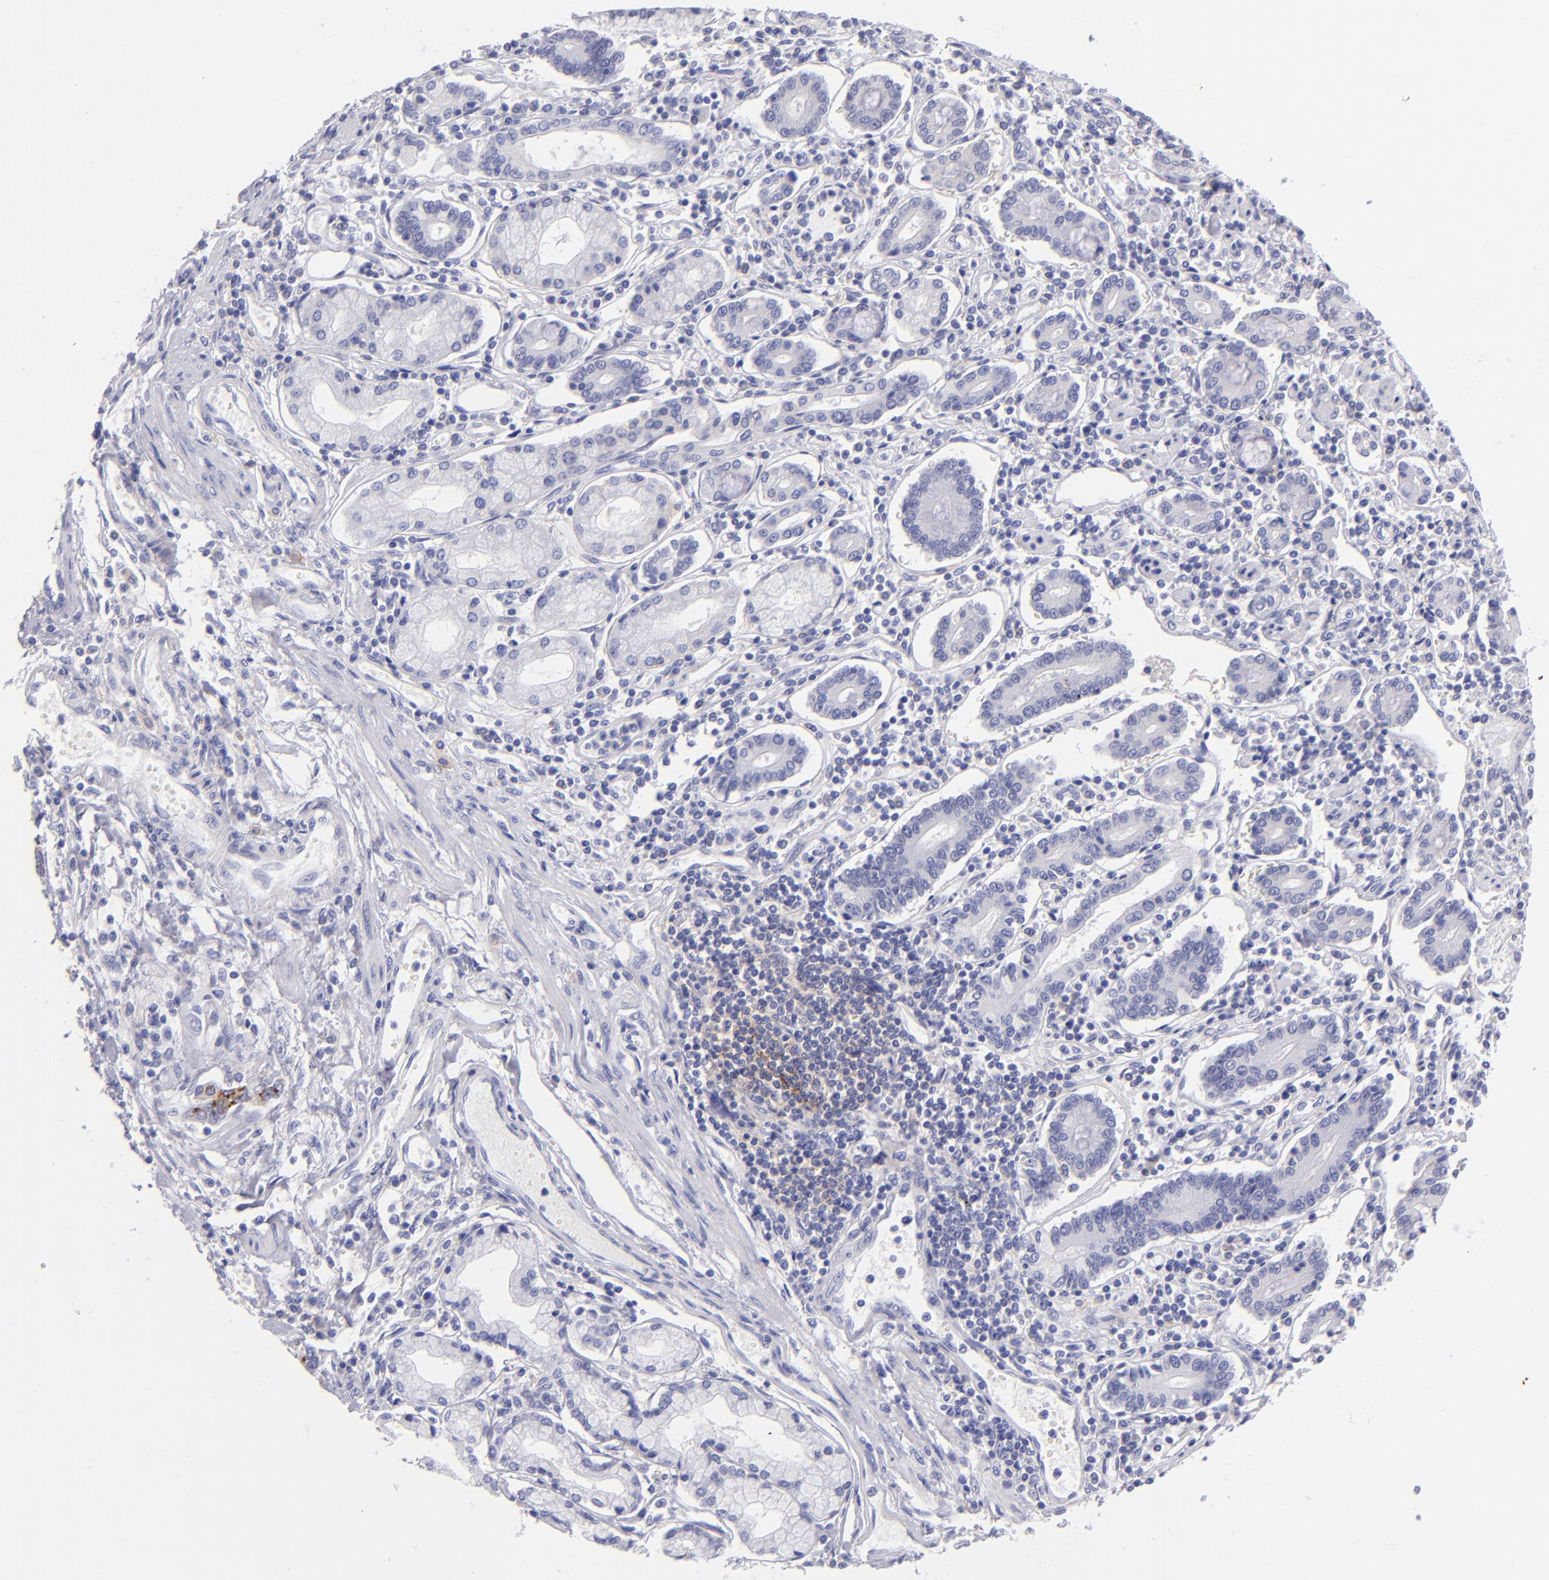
{"staining": {"intensity": "moderate", "quantity": "25%-75%", "location": "cytoplasmic/membranous"}, "tissue": "pancreatic cancer", "cell_type": "Tumor cells", "image_type": "cancer", "snomed": [{"axis": "morphology", "description": "Adenocarcinoma, NOS"}, {"axis": "topography", "description": "Pancreas"}], "caption": "Immunohistochemical staining of pancreatic adenocarcinoma exhibits medium levels of moderate cytoplasmic/membranous expression in about 25%-75% of tumor cells.", "gene": "CD82", "patient": {"sex": "female", "age": 57}}